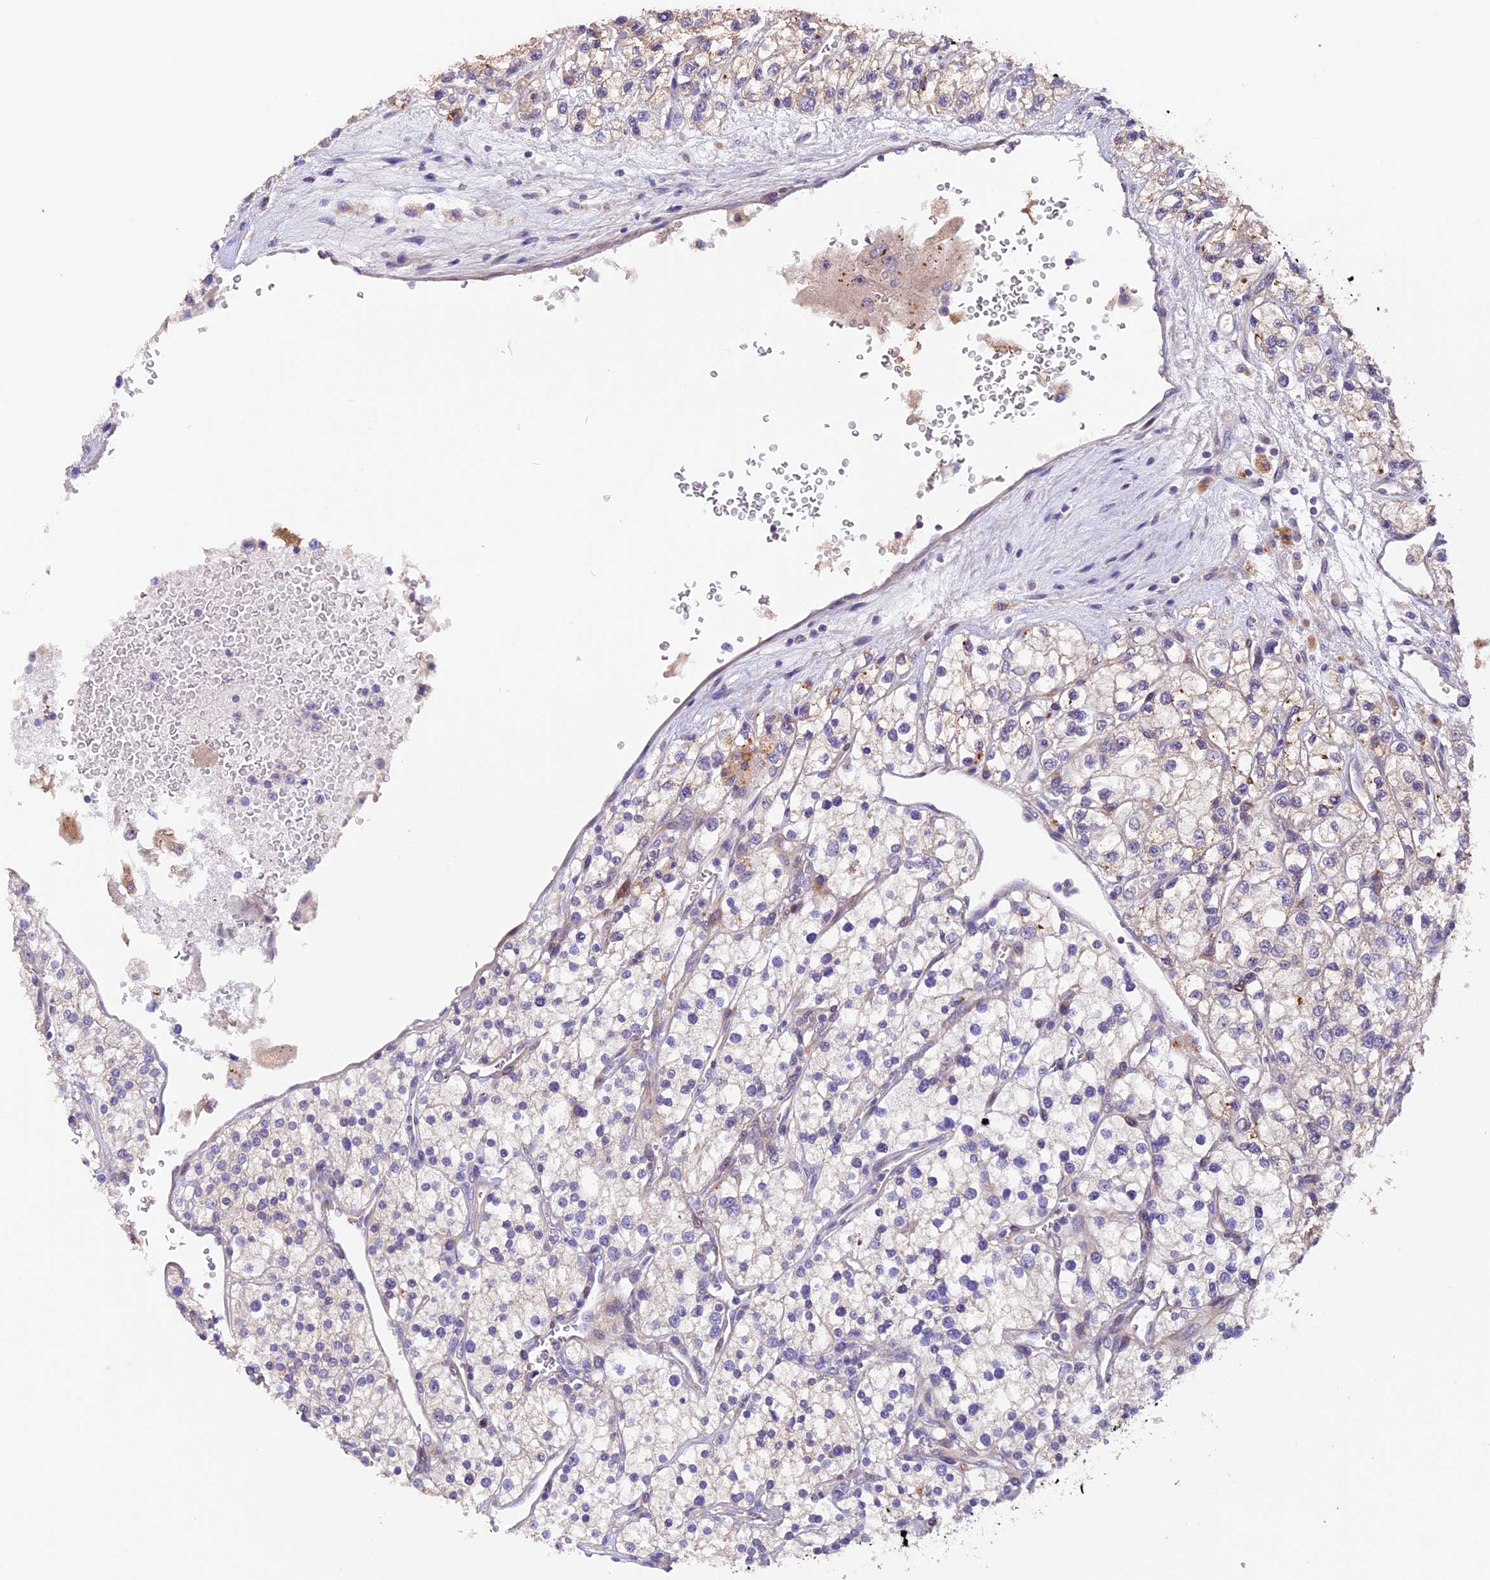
{"staining": {"intensity": "negative", "quantity": "none", "location": "none"}, "tissue": "renal cancer", "cell_type": "Tumor cells", "image_type": "cancer", "snomed": [{"axis": "morphology", "description": "Adenocarcinoma, NOS"}, {"axis": "topography", "description": "Kidney"}], "caption": "This is a histopathology image of immunohistochemistry staining of renal cancer (adenocarcinoma), which shows no expression in tumor cells. The staining was performed using DAB to visualize the protein expression in brown, while the nuclei were stained in blue with hematoxylin (Magnification: 20x).", "gene": "NCK2", "patient": {"sex": "male", "age": 80}}